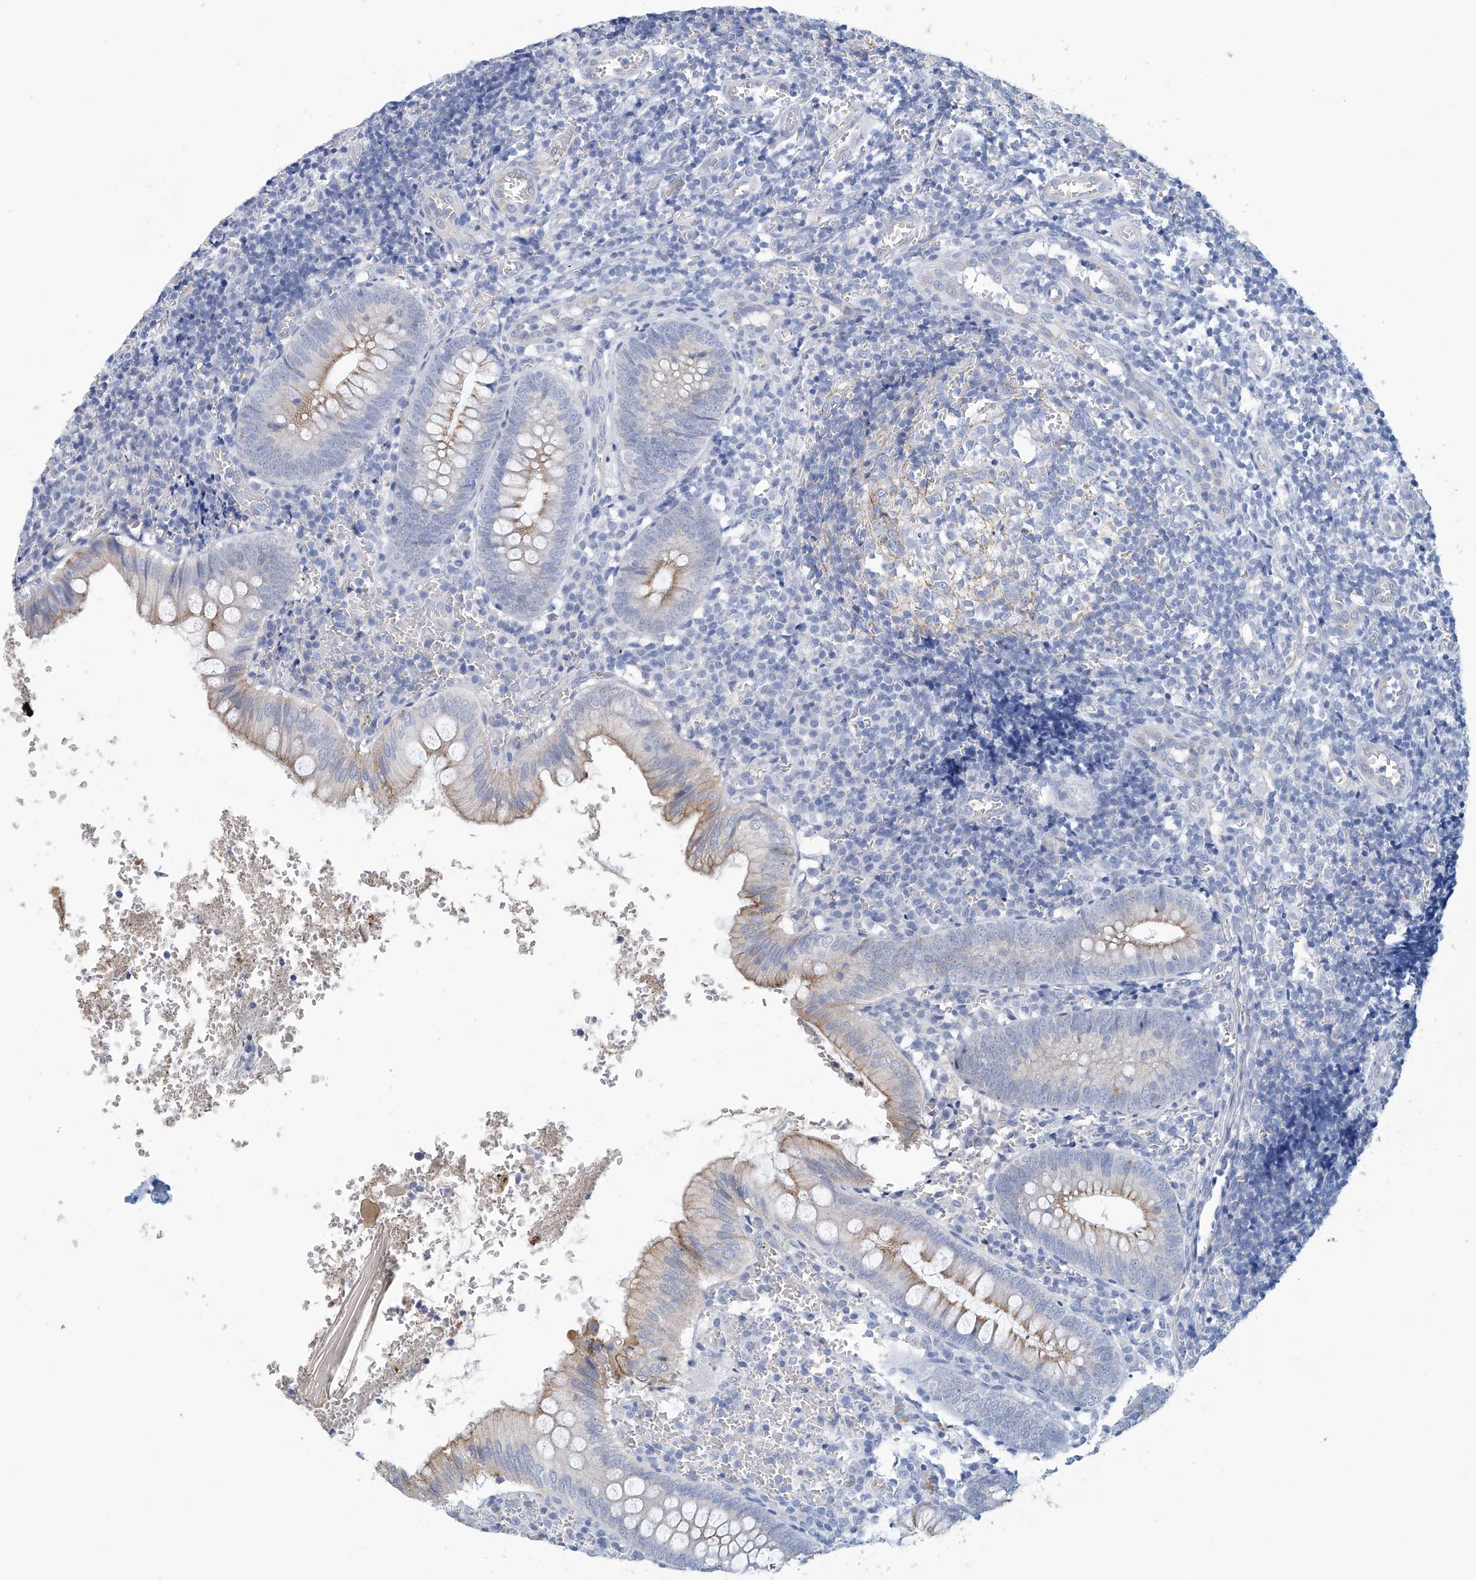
{"staining": {"intensity": "weak", "quantity": "<25%", "location": "cytoplasmic/membranous"}, "tissue": "appendix", "cell_type": "Glandular cells", "image_type": "normal", "snomed": [{"axis": "morphology", "description": "Normal tissue, NOS"}, {"axis": "topography", "description": "Appendix"}], "caption": "High magnification brightfield microscopy of normal appendix stained with DAB (brown) and counterstained with hematoxylin (blue): glandular cells show no significant staining.", "gene": "DSP", "patient": {"sex": "male", "age": 8}}